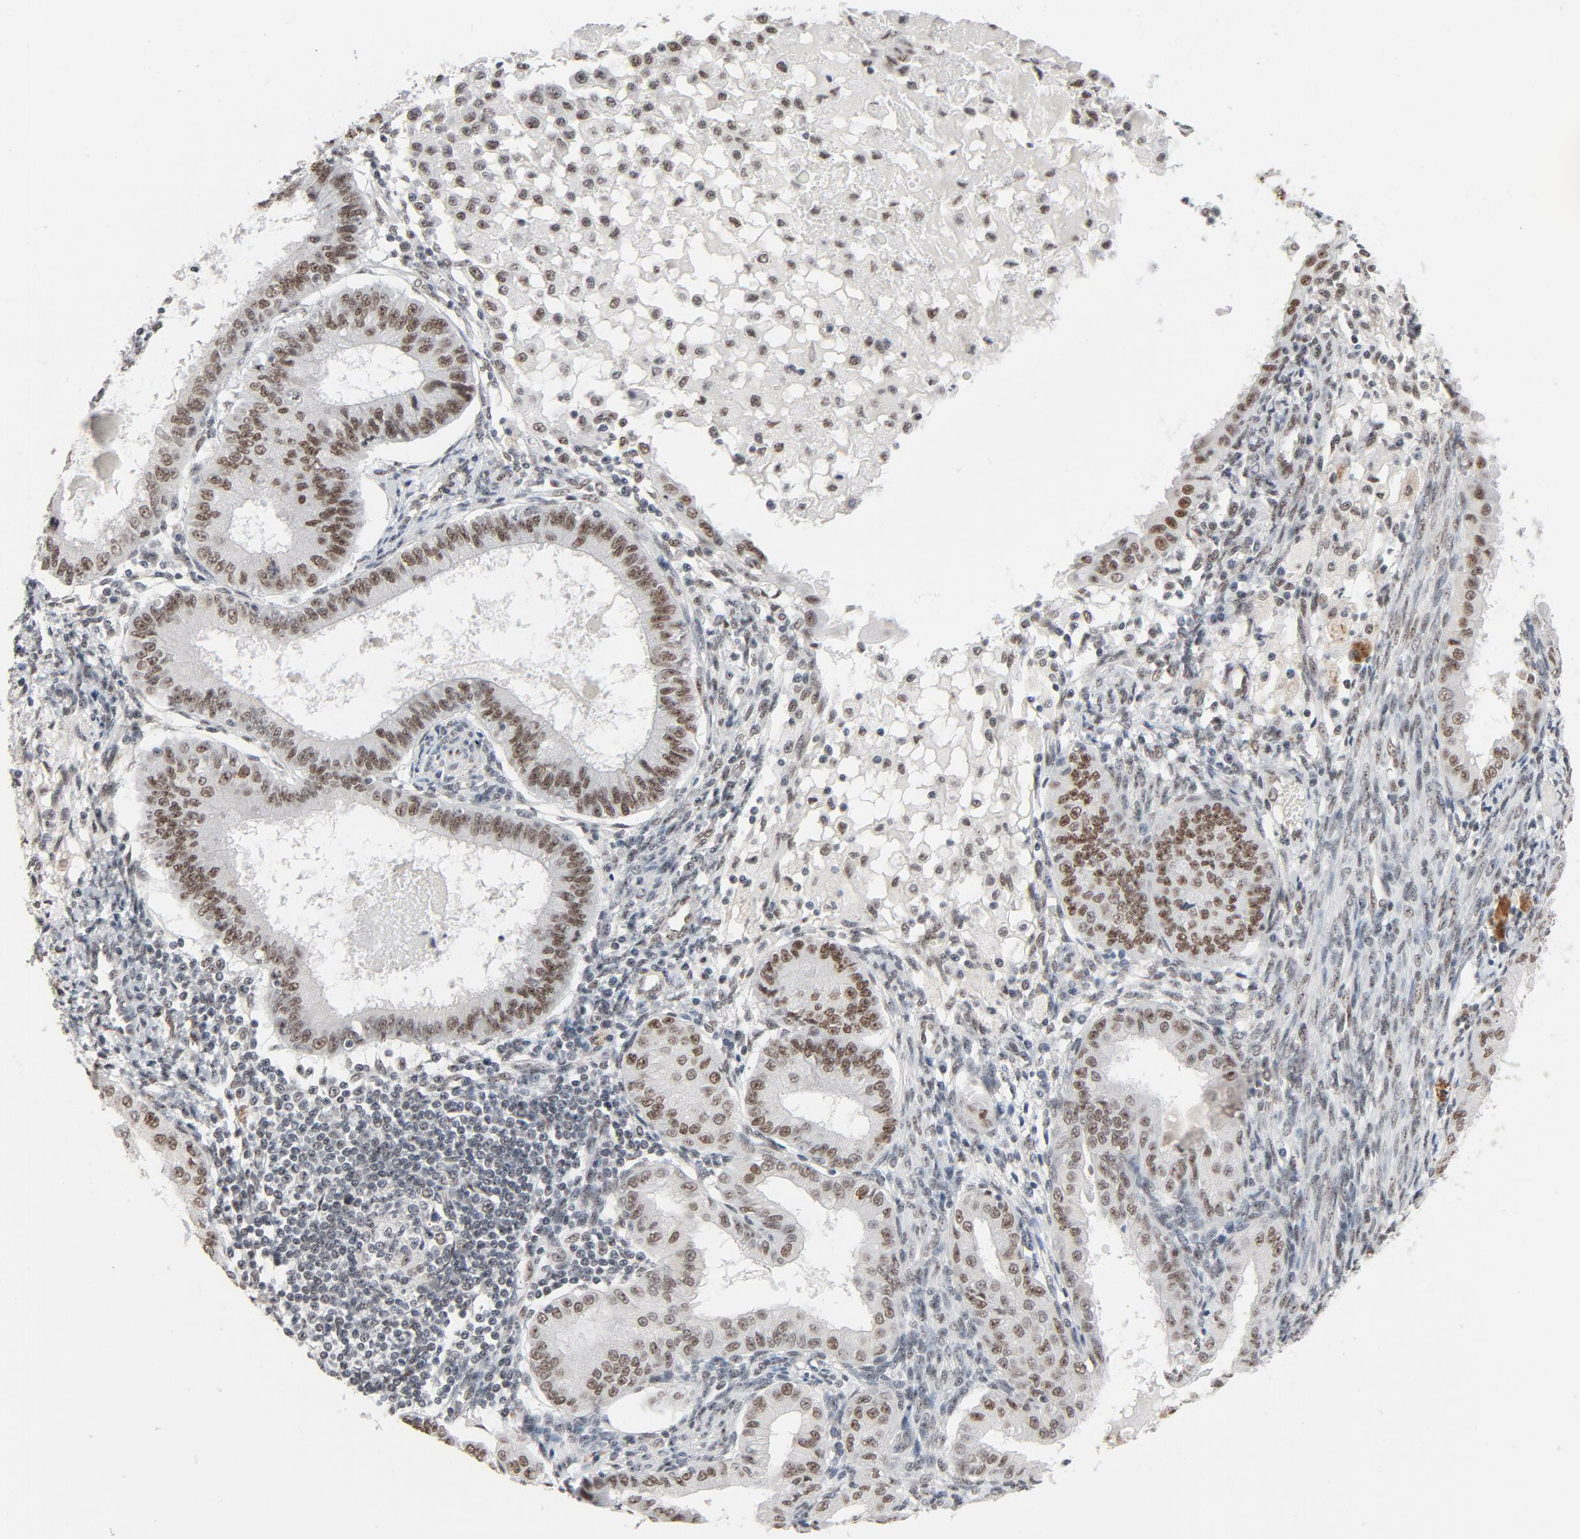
{"staining": {"intensity": "moderate", "quantity": ">75%", "location": "nuclear"}, "tissue": "endometrial cancer", "cell_type": "Tumor cells", "image_type": "cancer", "snomed": [{"axis": "morphology", "description": "Adenocarcinoma, NOS"}, {"axis": "topography", "description": "Endometrium"}], "caption": "Immunohistochemistry of endometrial cancer exhibits medium levels of moderate nuclear expression in approximately >75% of tumor cells.", "gene": "MRE11", "patient": {"sex": "female", "age": 76}}